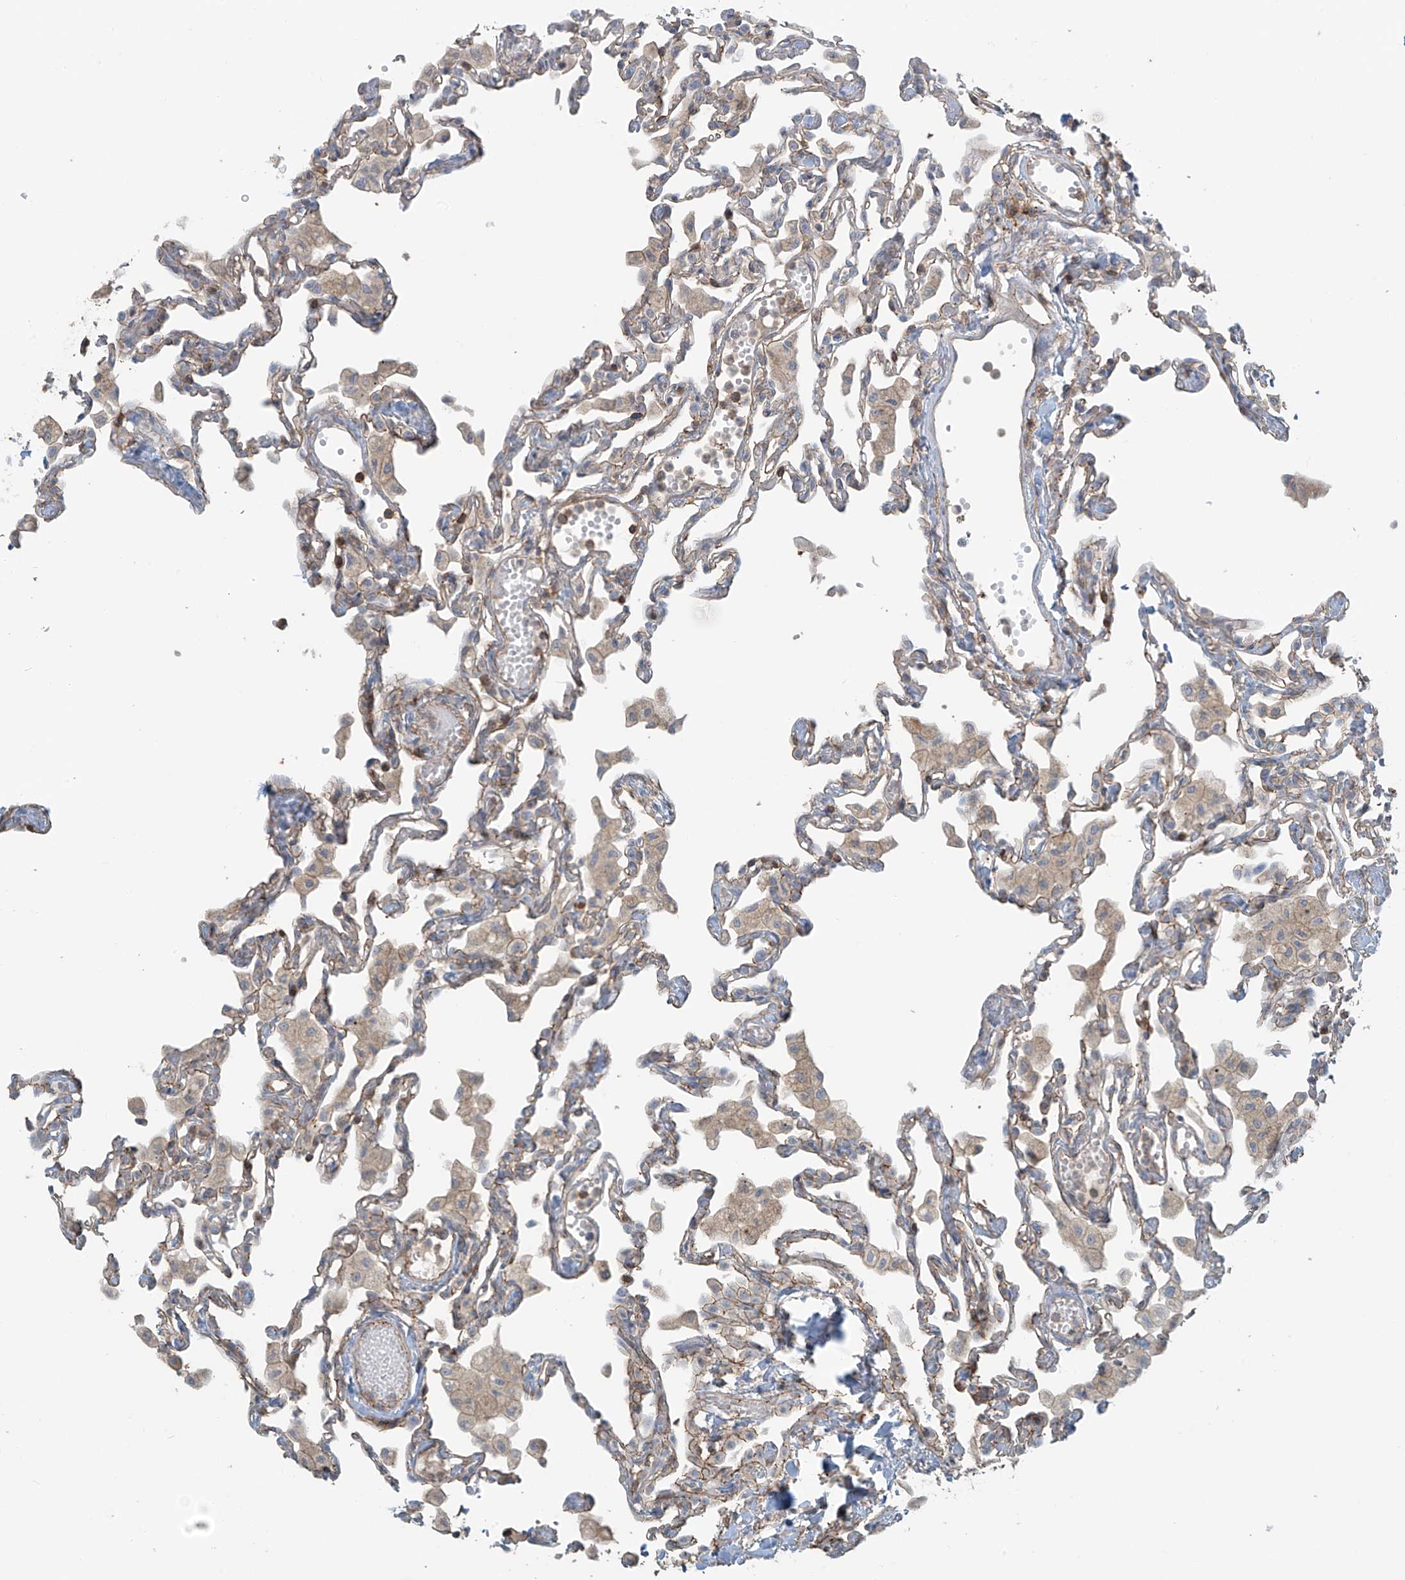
{"staining": {"intensity": "moderate", "quantity": "<25%", "location": "cytoplasmic/membranous"}, "tissue": "lung", "cell_type": "Alveolar cells", "image_type": "normal", "snomed": [{"axis": "morphology", "description": "Normal tissue, NOS"}, {"axis": "topography", "description": "Bronchus"}, {"axis": "topography", "description": "Lung"}], "caption": "The photomicrograph demonstrates staining of normal lung, revealing moderate cytoplasmic/membranous protein expression (brown color) within alveolar cells. (DAB (3,3'-diaminobenzidine) IHC with brightfield microscopy, high magnification).", "gene": "SLC9A2", "patient": {"sex": "female", "age": 49}}